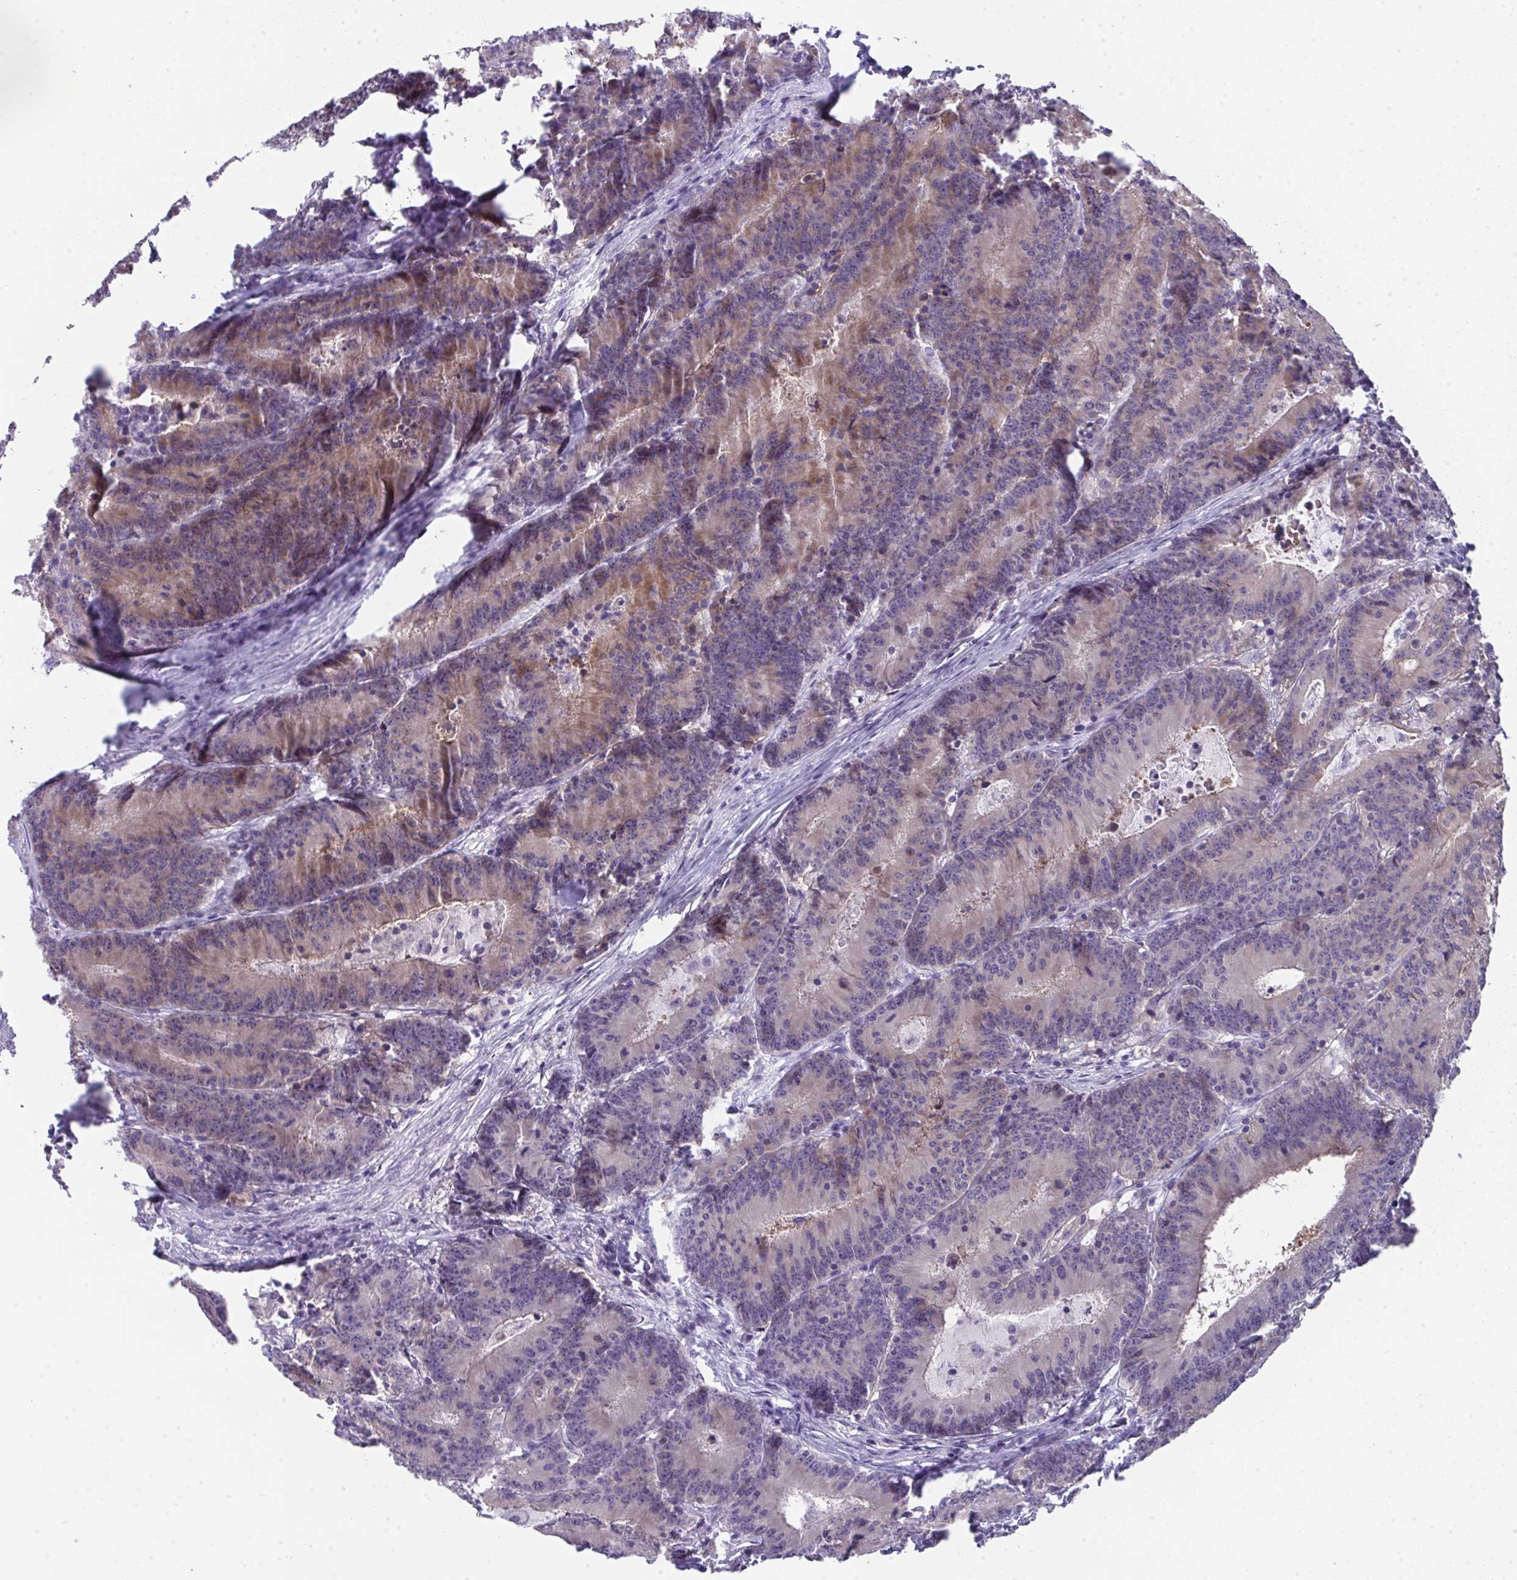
{"staining": {"intensity": "moderate", "quantity": "<25%", "location": "cytoplasmic/membranous,nuclear"}, "tissue": "colorectal cancer", "cell_type": "Tumor cells", "image_type": "cancer", "snomed": [{"axis": "morphology", "description": "Adenocarcinoma, NOS"}, {"axis": "topography", "description": "Colon"}], "caption": "Protein expression analysis of human adenocarcinoma (colorectal) reveals moderate cytoplasmic/membranous and nuclear staining in about <25% of tumor cells. The staining was performed using DAB to visualize the protein expression in brown, while the nuclei were stained in blue with hematoxylin (Magnification: 20x).", "gene": "GALNT16", "patient": {"sex": "female", "age": 78}}